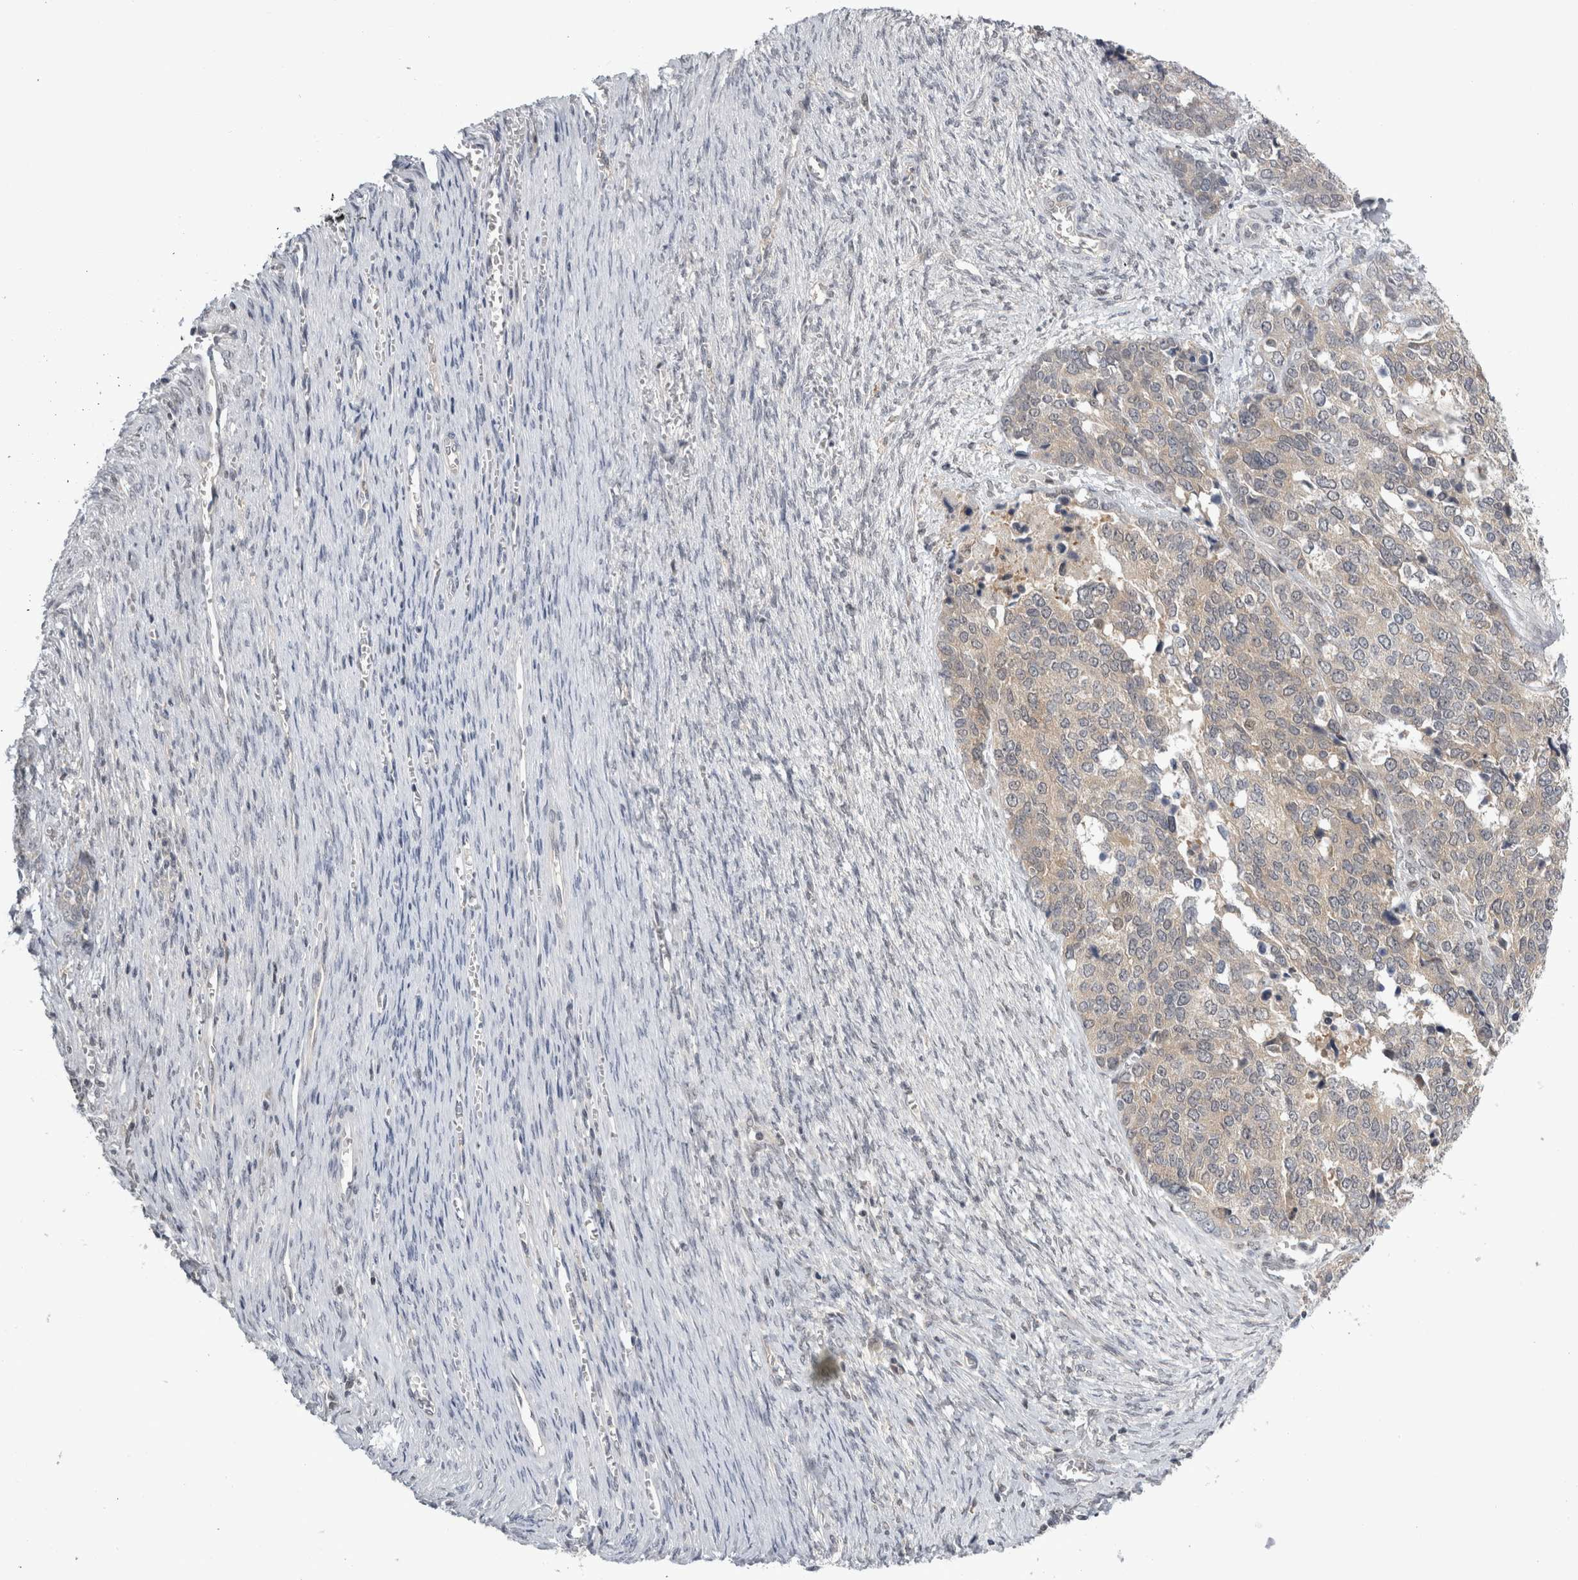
{"staining": {"intensity": "weak", "quantity": "25%-75%", "location": "cytoplasmic/membranous"}, "tissue": "ovarian cancer", "cell_type": "Tumor cells", "image_type": "cancer", "snomed": [{"axis": "morphology", "description": "Cystadenocarcinoma, serous, NOS"}, {"axis": "topography", "description": "Ovary"}], "caption": "There is low levels of weak cytoplasmic/membranous expression in tumor cells of ovarian serous cystadenocarcinoma, as demonstrated by immunohistochemical staining (brown color).", "gene": "PSMB2", "patient": {"sex": "female", "age": 44}}